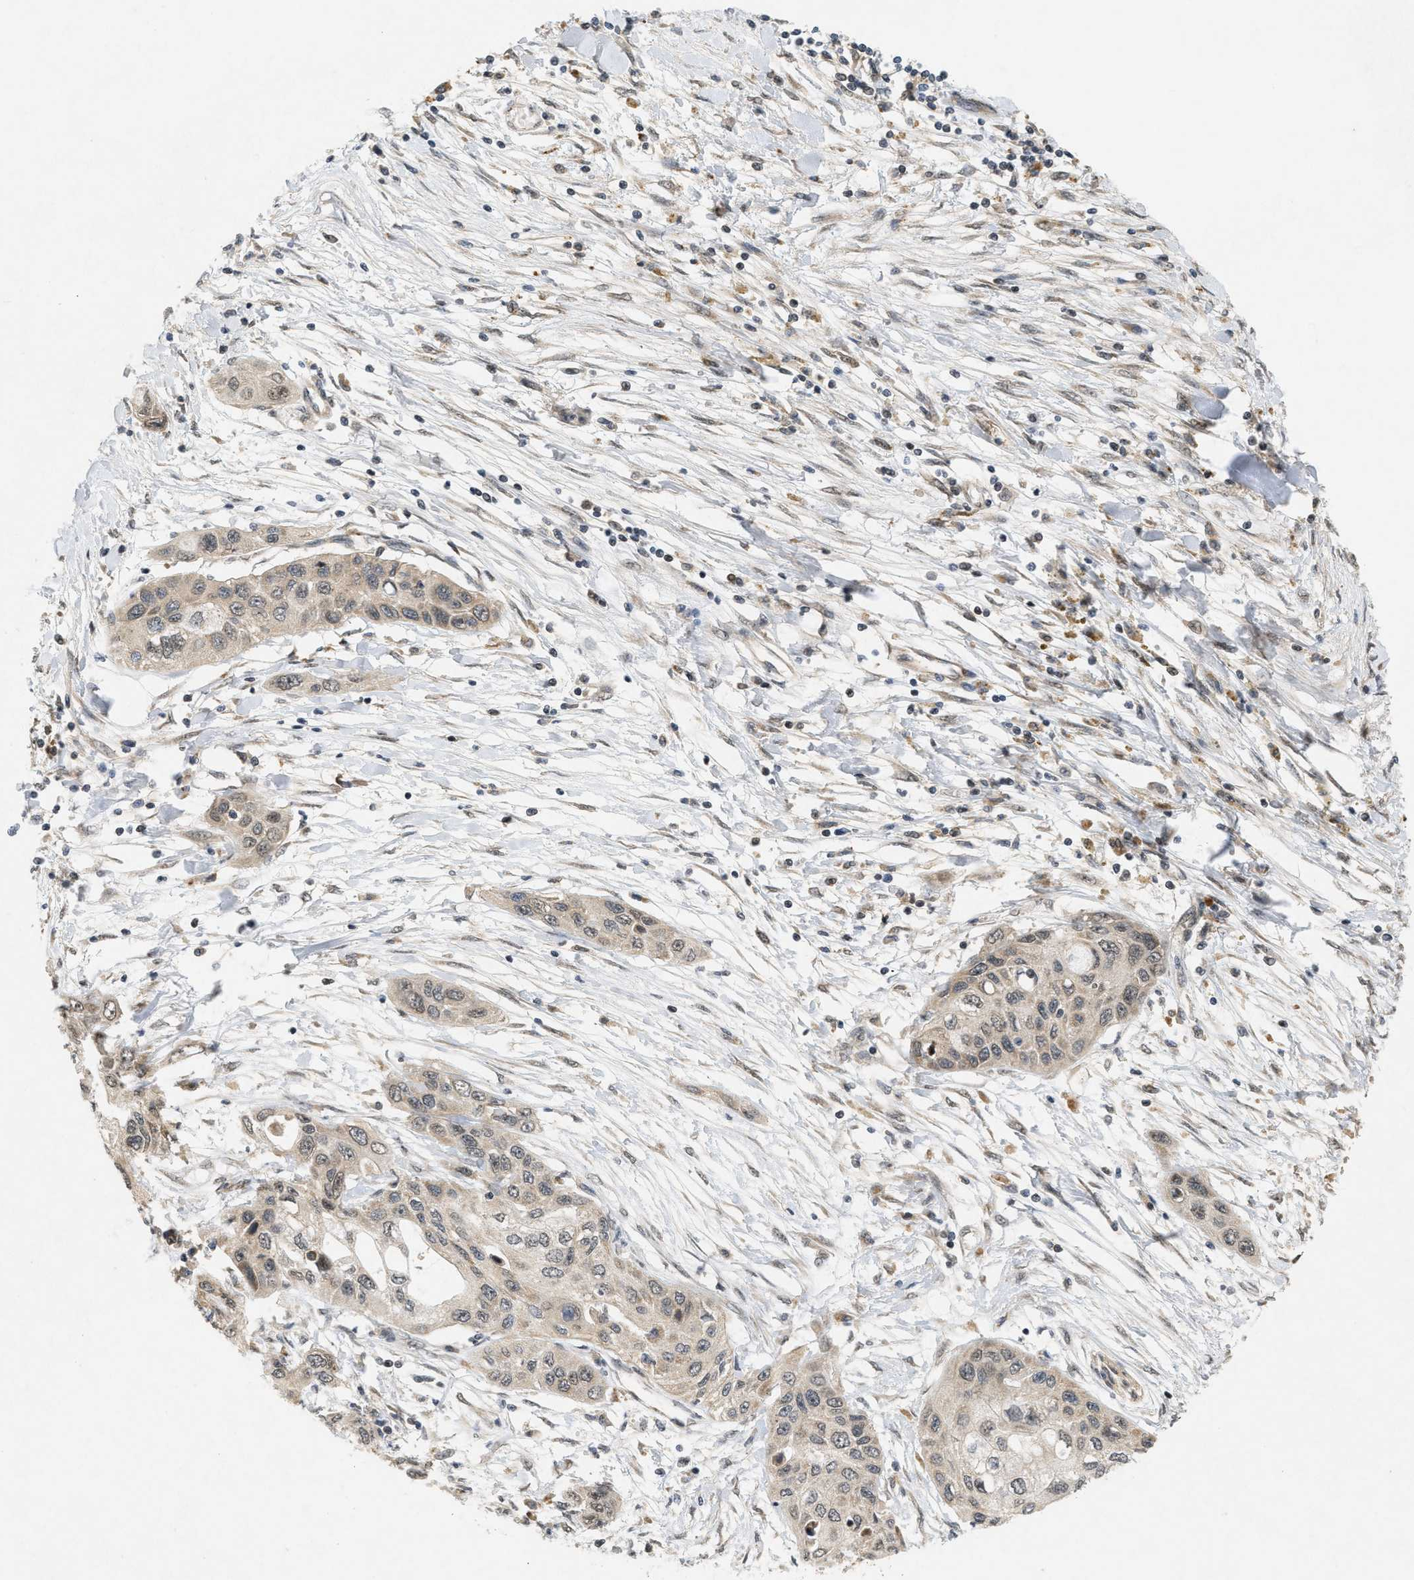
{"staining": {"intensity": "moderate", "quantity": ">75%", "location": "cytoplasmic/membranous,nuclear"}, "tissue": "pancreatic cancer", "cell_type": "Tumor cells", "image_type": "cancer", "snomed": [{"axis": "morphology", "description": "Adenocarcinoma, NOS"}, {"axis": "topography", "description": "Pancreas"}], "caption": "There is medium levels of moderate cytoplasmic/membranous and nuclear positivity in tumor cells of pancreatic cancer, as demonstrated by immunohistochemical staining (brown color).", "gene": "PRKD1", "patient": {"sex": "female", "age": 70}}